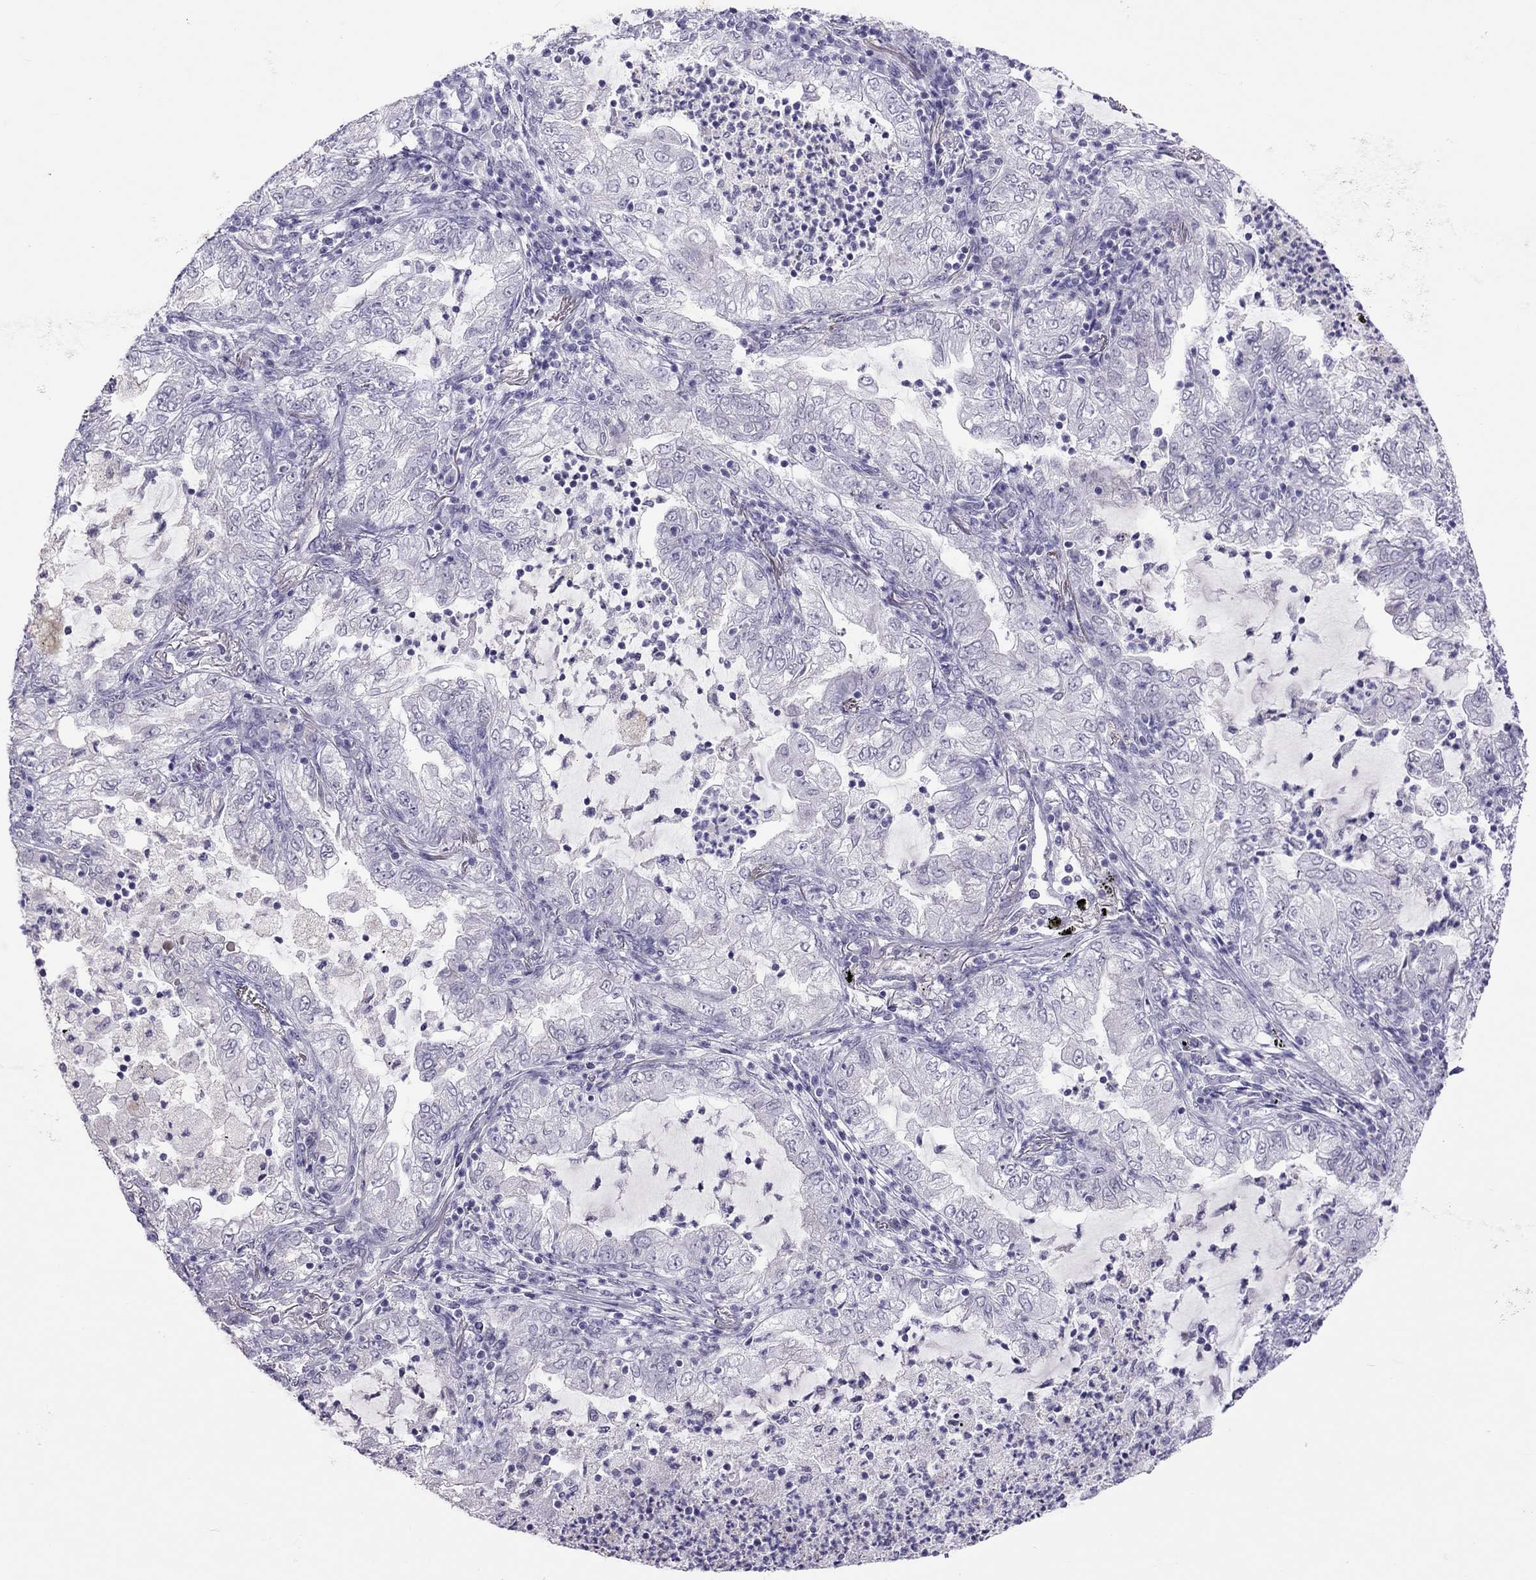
{"staining": {"intensity": "negative", "quantity": "none", "location": "none"}, "tissue": "lung cancer", "cell_type": "Tumor cells", "image_type": "cancer", "snomed": [{"axis": "morphology", "description": "Adenocarcinoma, NOS"}, {"axis": "topography", "description": "Lung"}], "caption": "Tumor cells are negative for protein expression in human adenocarcinoma (lung).", "gene": "JHY", "patient": {"sex": "female", "age": 73}}